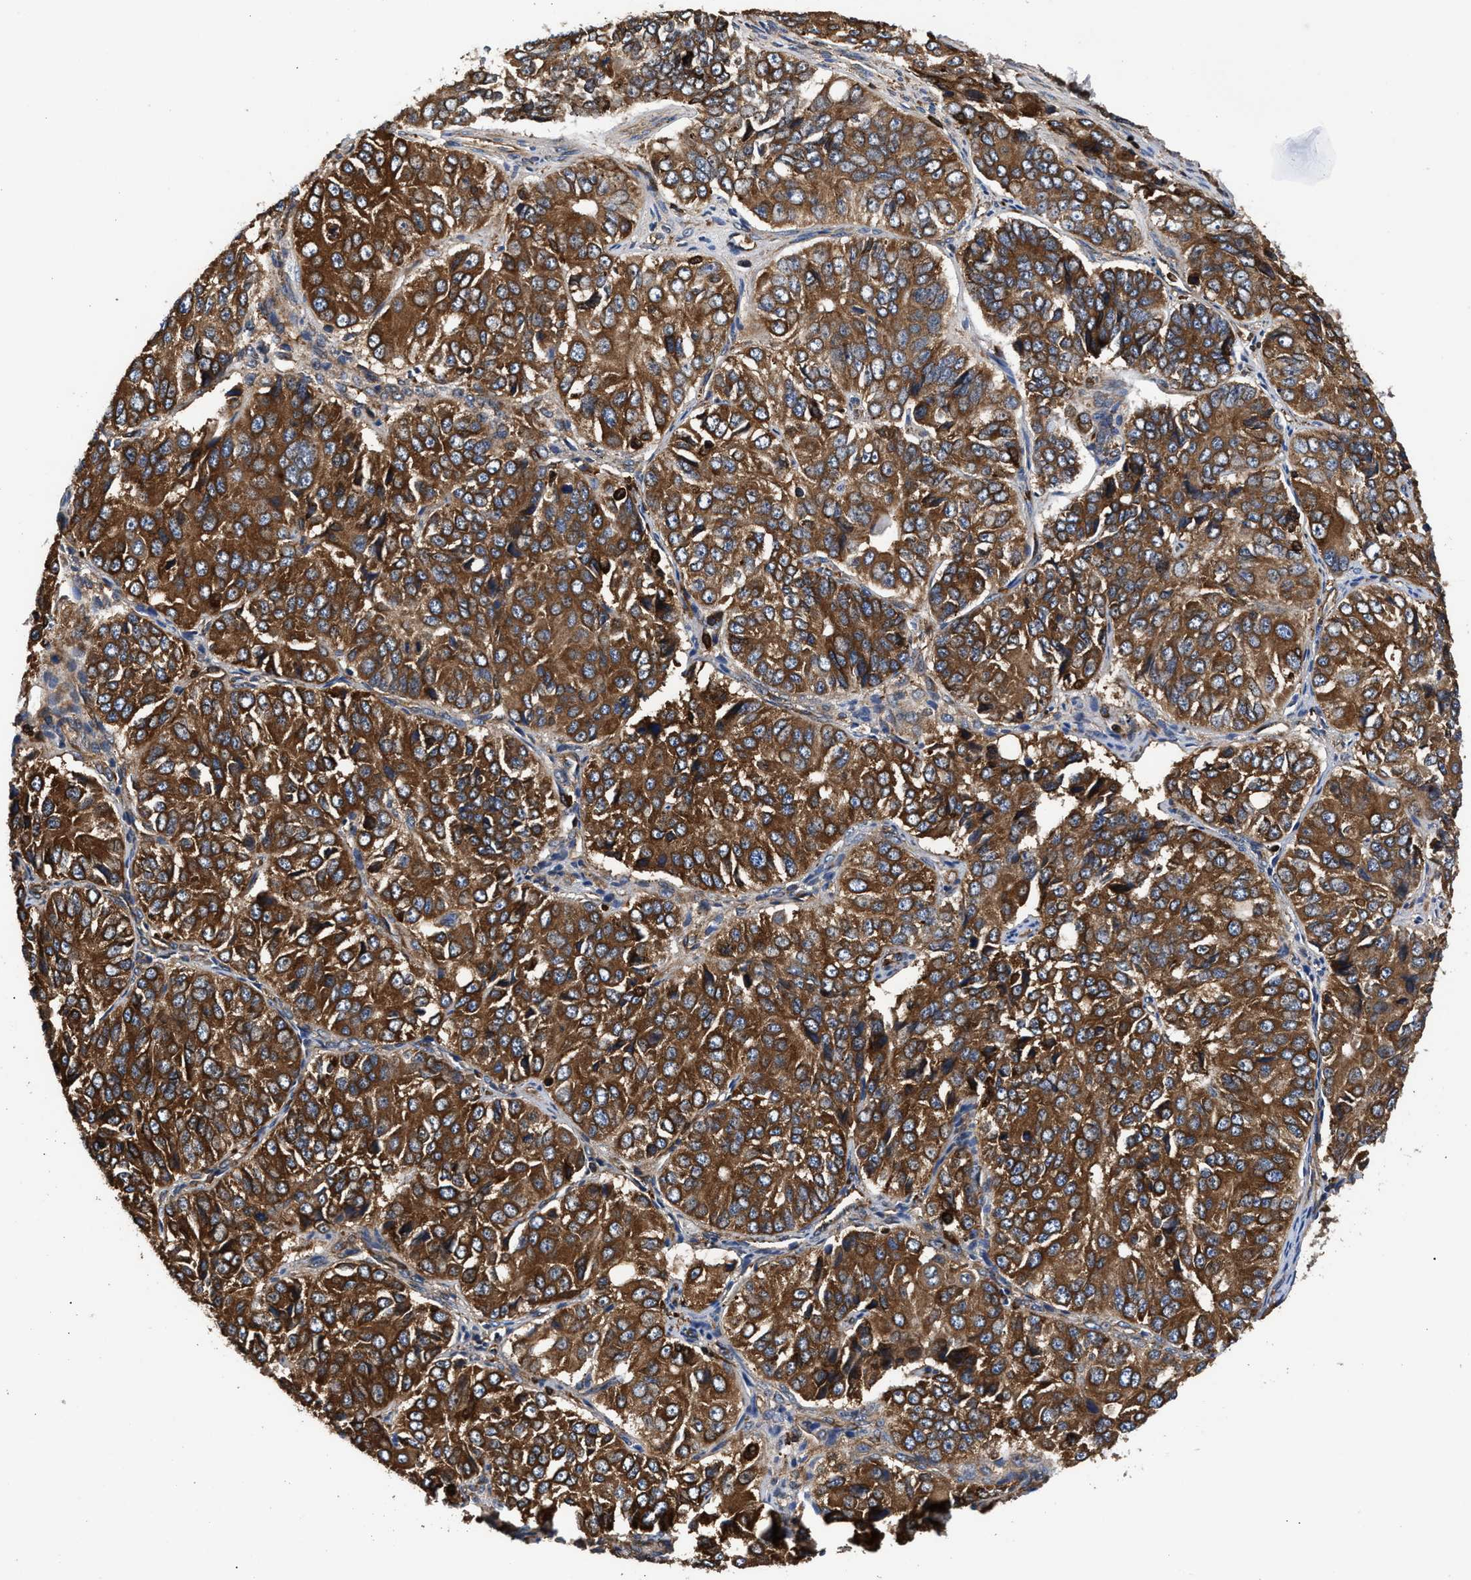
{"staining": {"intensity": "strong", "quantity": ">75%", "location": "cytoplasmic/membranous"}, "tissue": "ovarian cancer", "cell_type": "Tumor cells", "image_type": "cancer", "snomed": [{"axis": "morphology", "description": "Carcinoma, endometroid"}, {"axis": "topography", "description": "Ovary"}], "caption": "High-power microscopy captured an immunohistochemistry histopathology image of ovarian cancer, revealing strong cytoplasmic/membranous expression in about >75% of tumor cells. (IHC, brightfield microscopy, high magnification).", "gene": "KYAT1", "patient": {"sex": "female", "age": 51}}